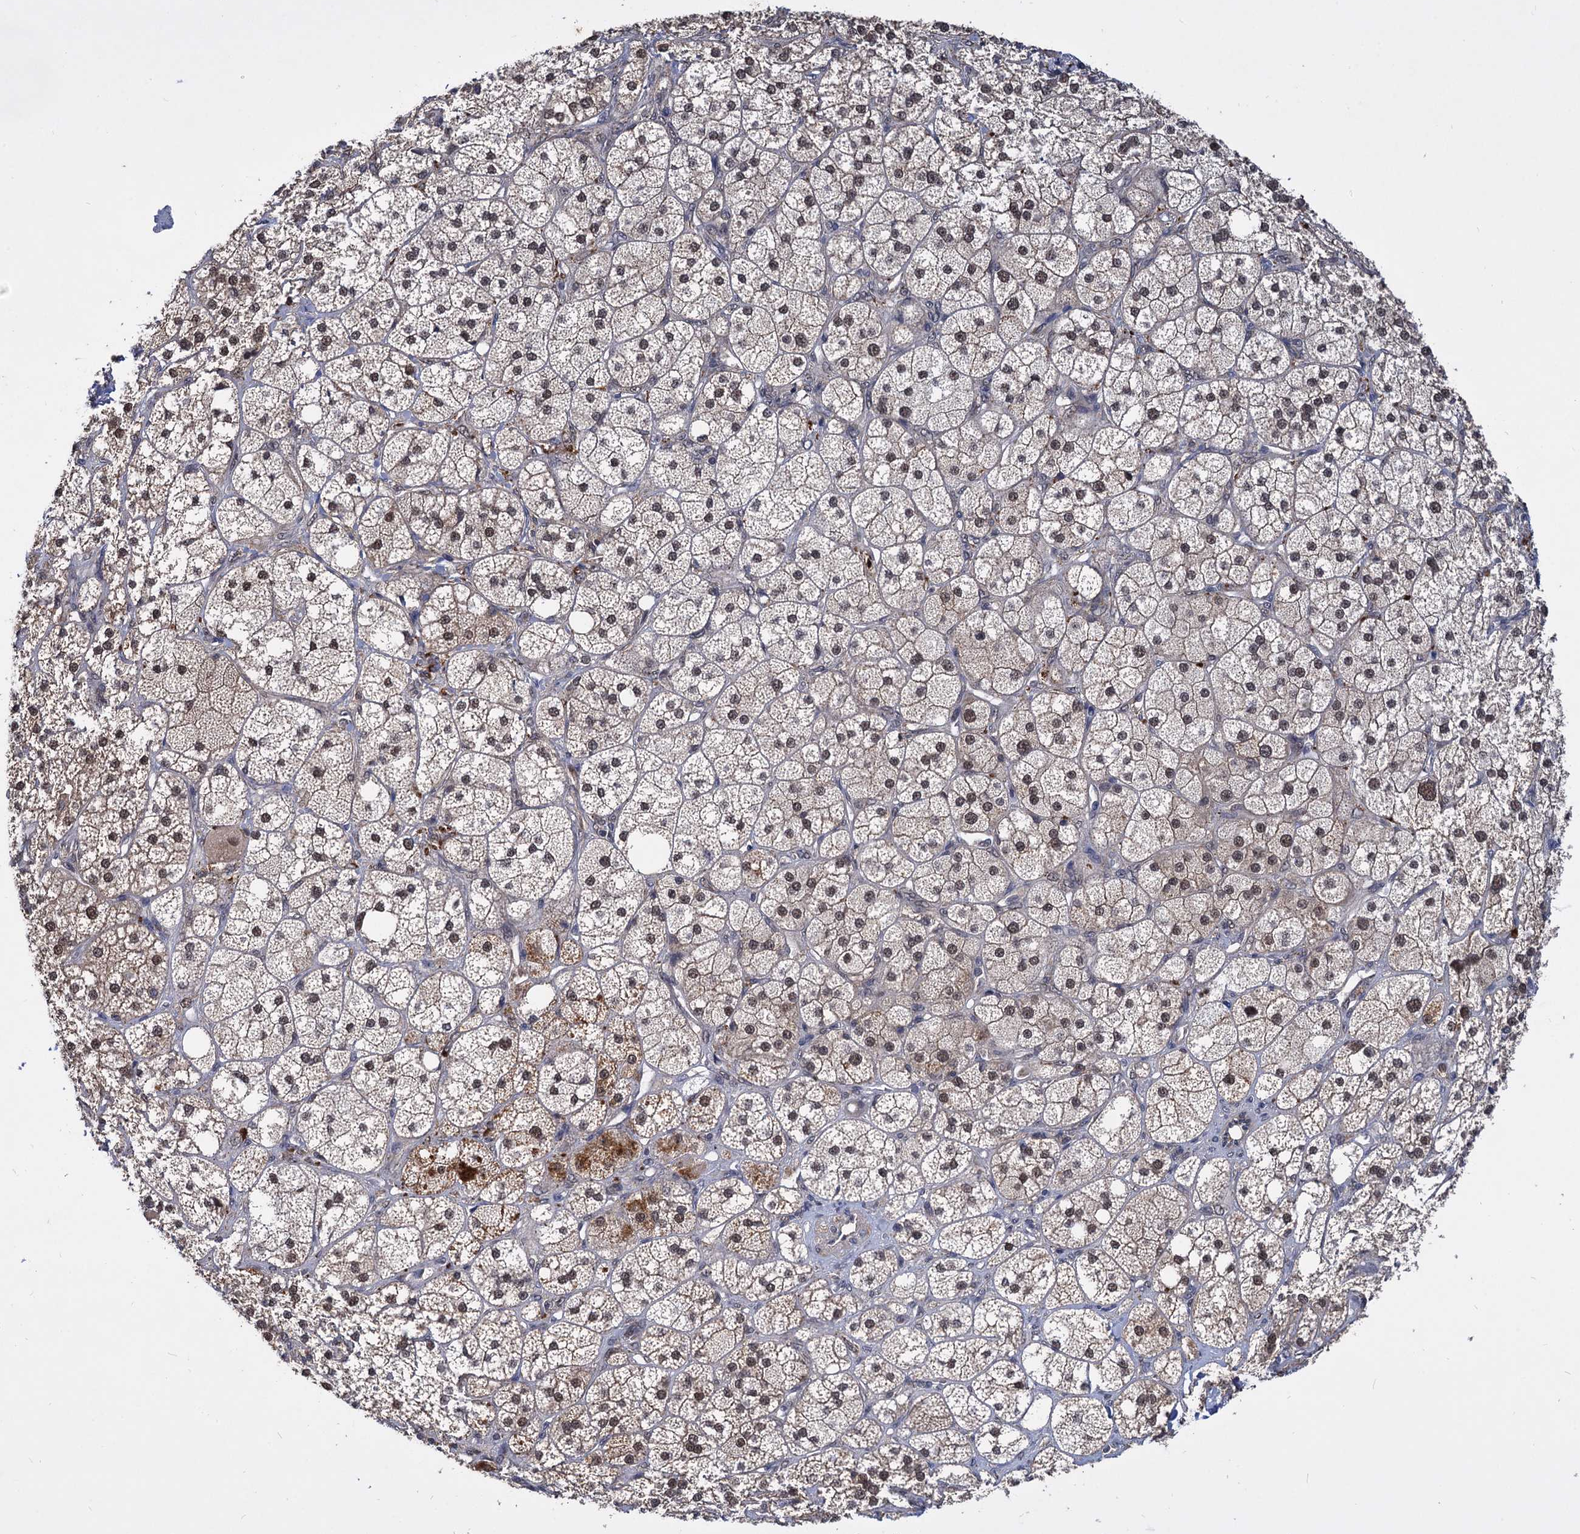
{"staining": {"intensity": "moderate", "quantity": ">75%", "location": "cytoplasmic/membranous,nuclear"}, "tissue": "adrenal gland", "cell_type": "Glandular cells", "image_type": "normal", "snomed": [{"axis": "morphology", "description": "Normal tissue, NOS"}, {"axis": "topography", "description": "Adrenal gland"}], "caption": "High-magnification brightfield microscopy of benign adrenal gland stained with DAB (brown) and counterstained with hematoxylin (blue). glandular cells exhibit moderate cytoplasmic/membranous,nuclear staining is appreciated in about>75% of cells. The protein is shown in brown color, while the nuclei are stained blue.", "gene": "PSMD4", "patient": {"sex": "male", "age": 61}}